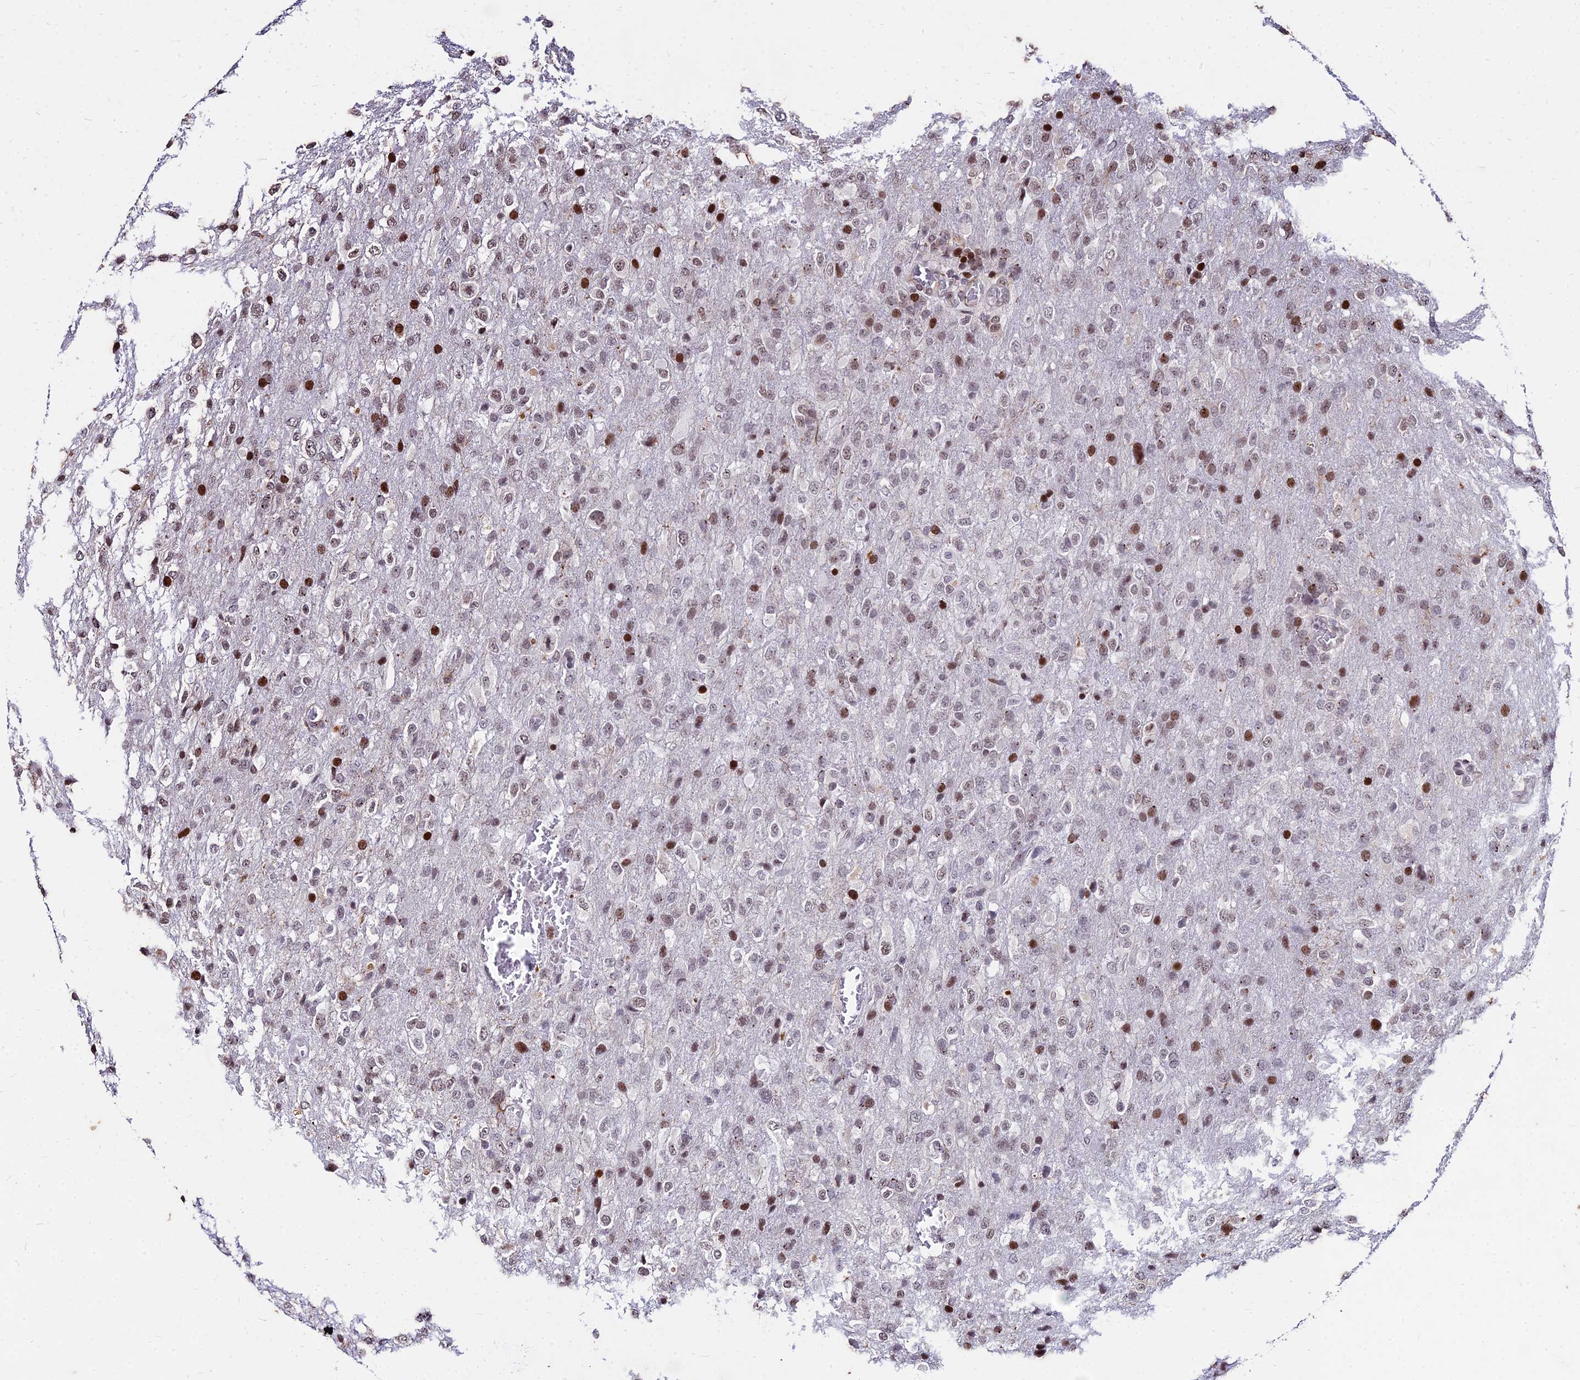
{"staining": {"intensity": "moderate", "quantity": "25%-75%", "location": "nuclear"}, "tissue": "glioma", "cell_type": "Tumor cells", "image_type": "cancer", "snomed": [{"axis": "morphology", "description": "Glioma, malignant, High grade"}, {"axis": "topography", "description": "Brain"}], "caption": "Human malignant glioma (high-grade) stained with a protein marker displays moderate staining in tumor cells.", "gene": "NYAP2", "patient": {"sex": "female", "age": 74}}